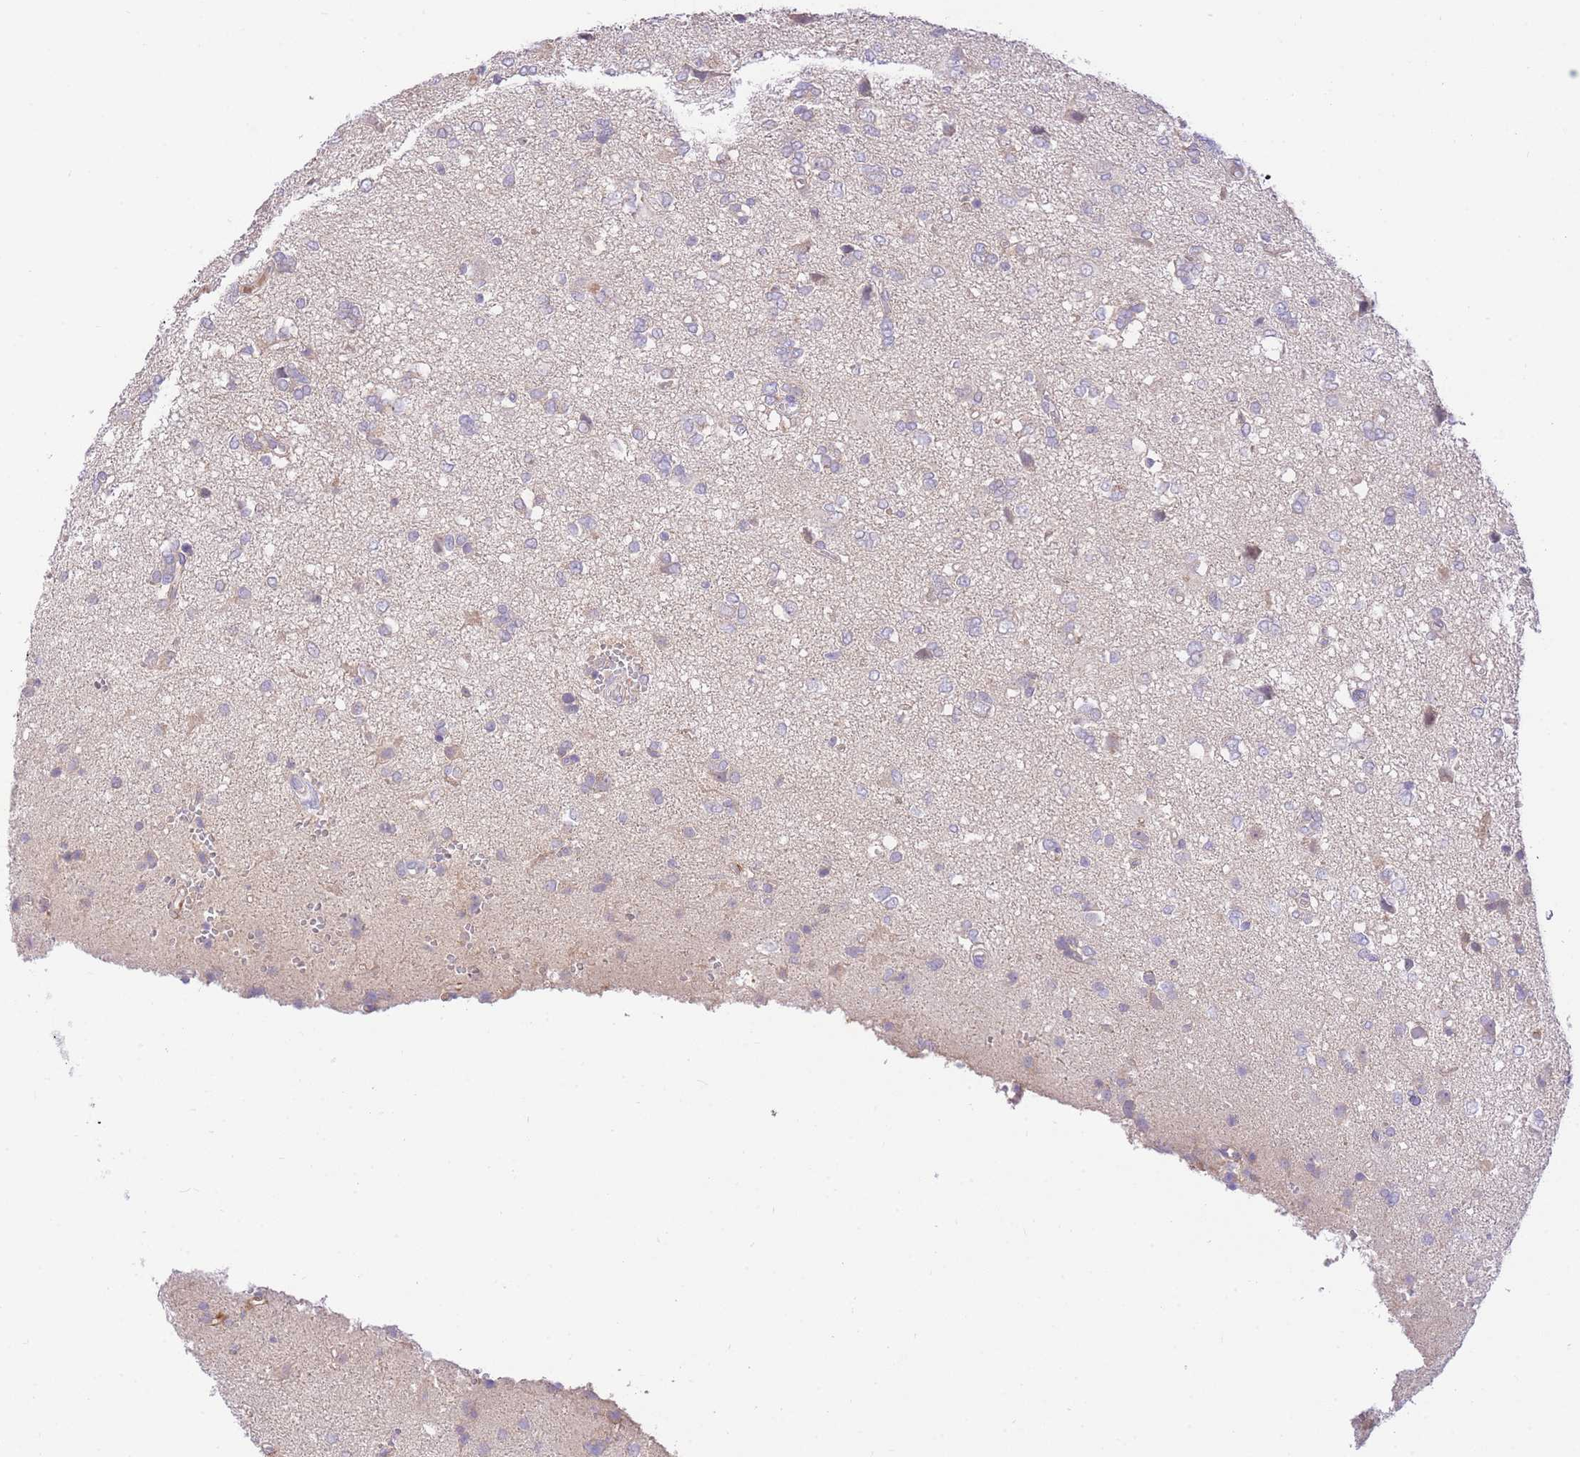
{"staining": {"intensity": "negative", "quantity": "none", "location": "none"}, "tissue": "glioma", "cell_type": "Tumor cells", "image_type": "cancer", "snomed": [{"axis": "morphology", "description": "Glioma, malignant, High grade"}, {"axis": "topography", "description": "Brain"}], "caption": "This is an IHC micrograph of human high-grade glioma (malignant). There is no expression in tumor cells.", "gene": "LIPH", "patient": {"sex": "female", "age": 59}}